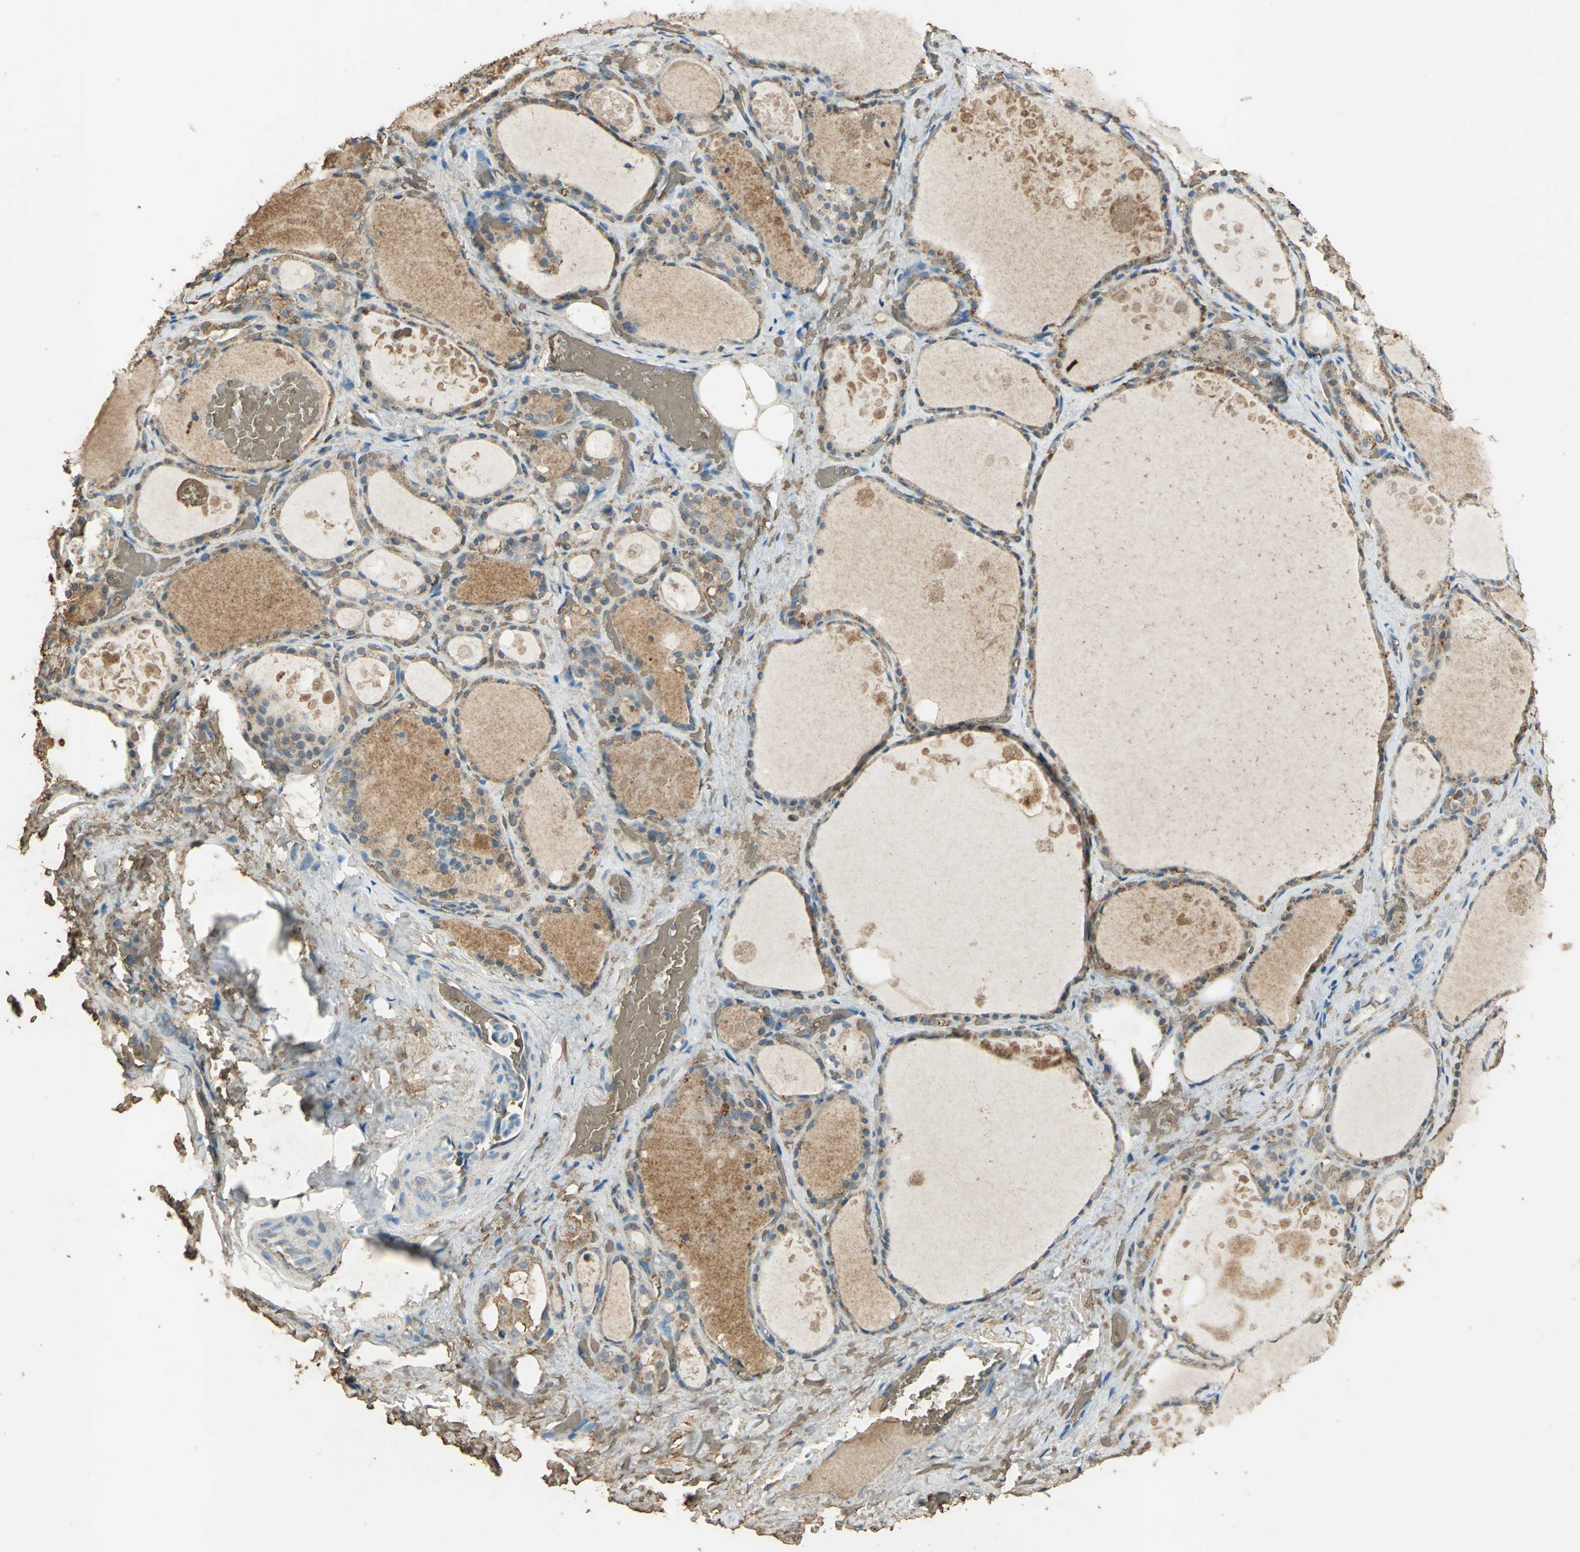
{"staining": {"intensity": "strong", "quantity": "25%-75%", "location": "cytoplasmic/membranous"}, "tissue": "thyroid gland", "cell_type": "Glandular cells", "image_type": "normal", "snomed": [{"axis": "morphology", "description": "Normal tissue, NOS"}, {"axis": "topography", "description": "Thyroid gland"}], "caption": "High-power microscopy captured an immunohistochemistry photomicrograph of unremarkable thyroid gland, revealing strong cytoplasmic/membranous staining in about 25%-75% of glandular cells.", "gene": "TRAPPC2", "patient": {"sex": "male", "age": 61}}